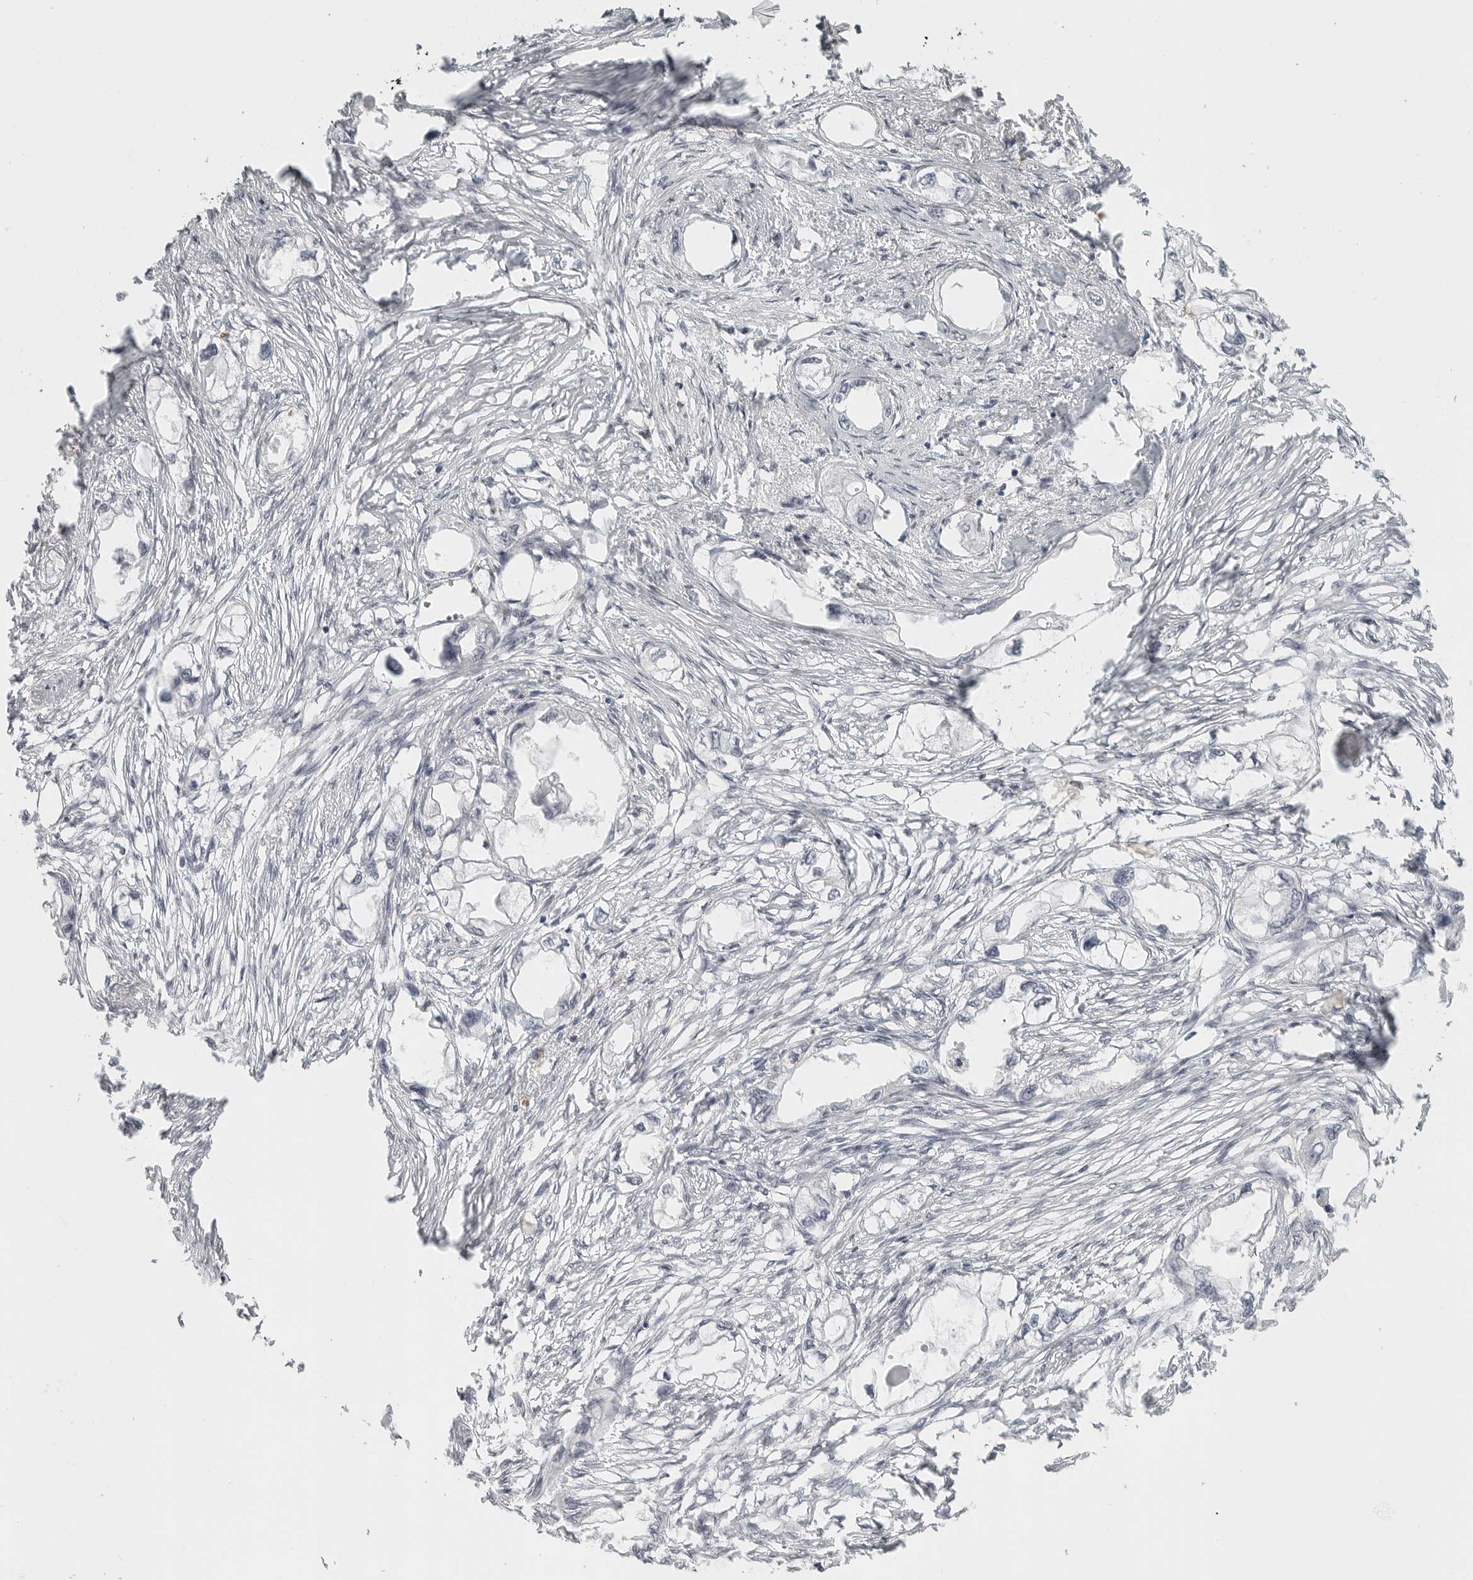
{"staining": {"intensity": "negative", "quantity": "none", "location": "none"}, "tissue": "endometrial cancer", "cell_type": "Tumor cells", "image_type": "cancer", "snomed": [{"axis": "morphology", "description": "Adenocarcinoma, NOS"}, {"axis": "morphology", "description": "Adenocarcinoma, metastatic, NOS"}, {"axis": "topography", "description": "Adipose tissue"}, {"axis": "topography", "description": "Endometrium"}], "caption": "This is an immunohistochemistry micrograph of endometrial metastatic adenocarcinoma. There is no staining in tumor cells.", "gene": "BPIFA1", "patient": {"sex": "female", "age": 67}}